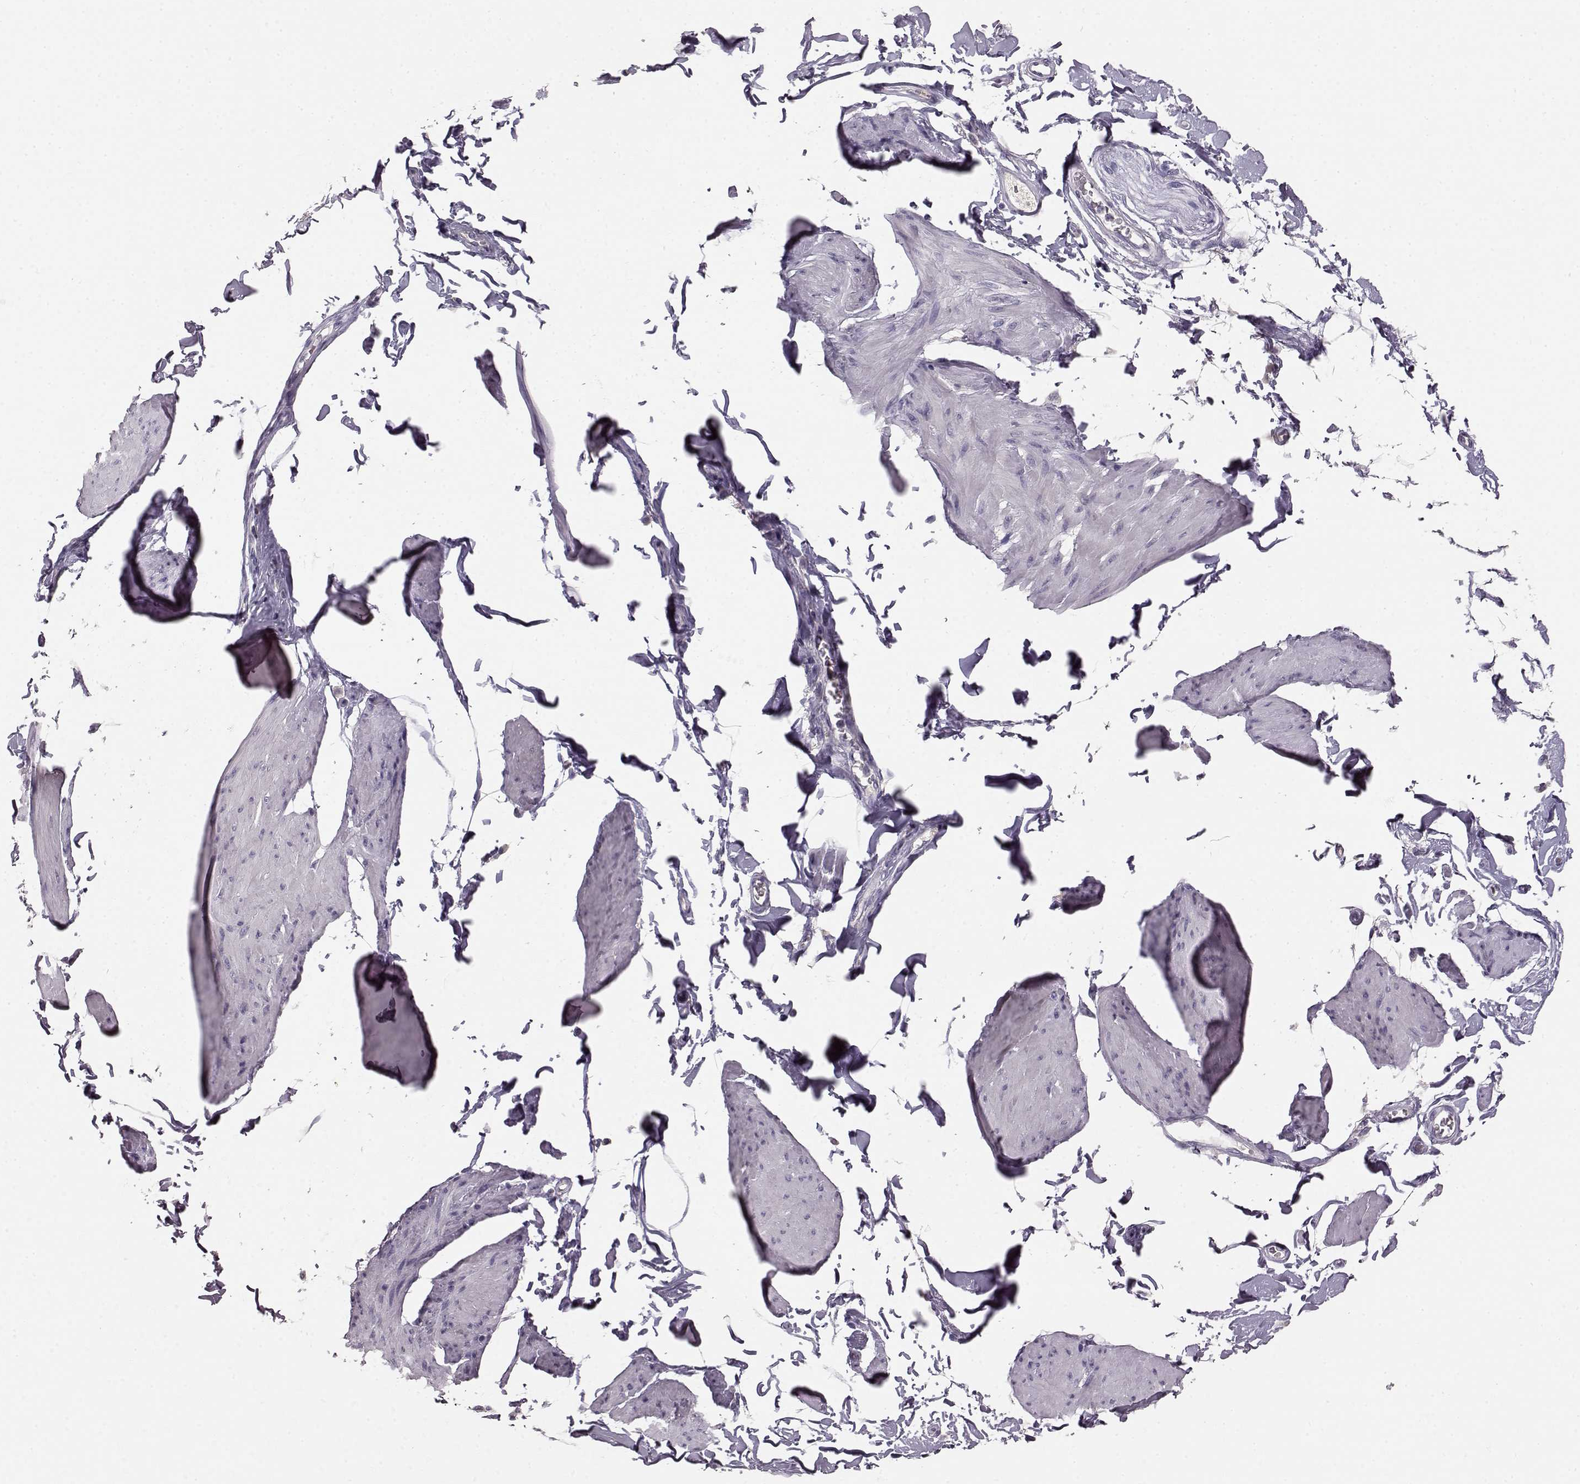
{"staining": {"intensity": "negative", "quantity": "none", "location": "none"}, "tissue": "smooth muscle", "cell_type": "Smooth muscle cells", "image_type": "normal", "snomed": [{"axis": "morphology", "description": "Normal tissue, NOS"}, {"axis": "topography", "description": "Adipose tissue"}, {"axis": "topography", "description": "Smooth muscle"}, {"axis": "topography", "description": "Peripheral nerve tissue"}], "caption": "An image of human smooth muscle is negative for staining in smooth muscle cells.", "gene": "BFSP2", "patient": {"sex": "male", "age": 83}}